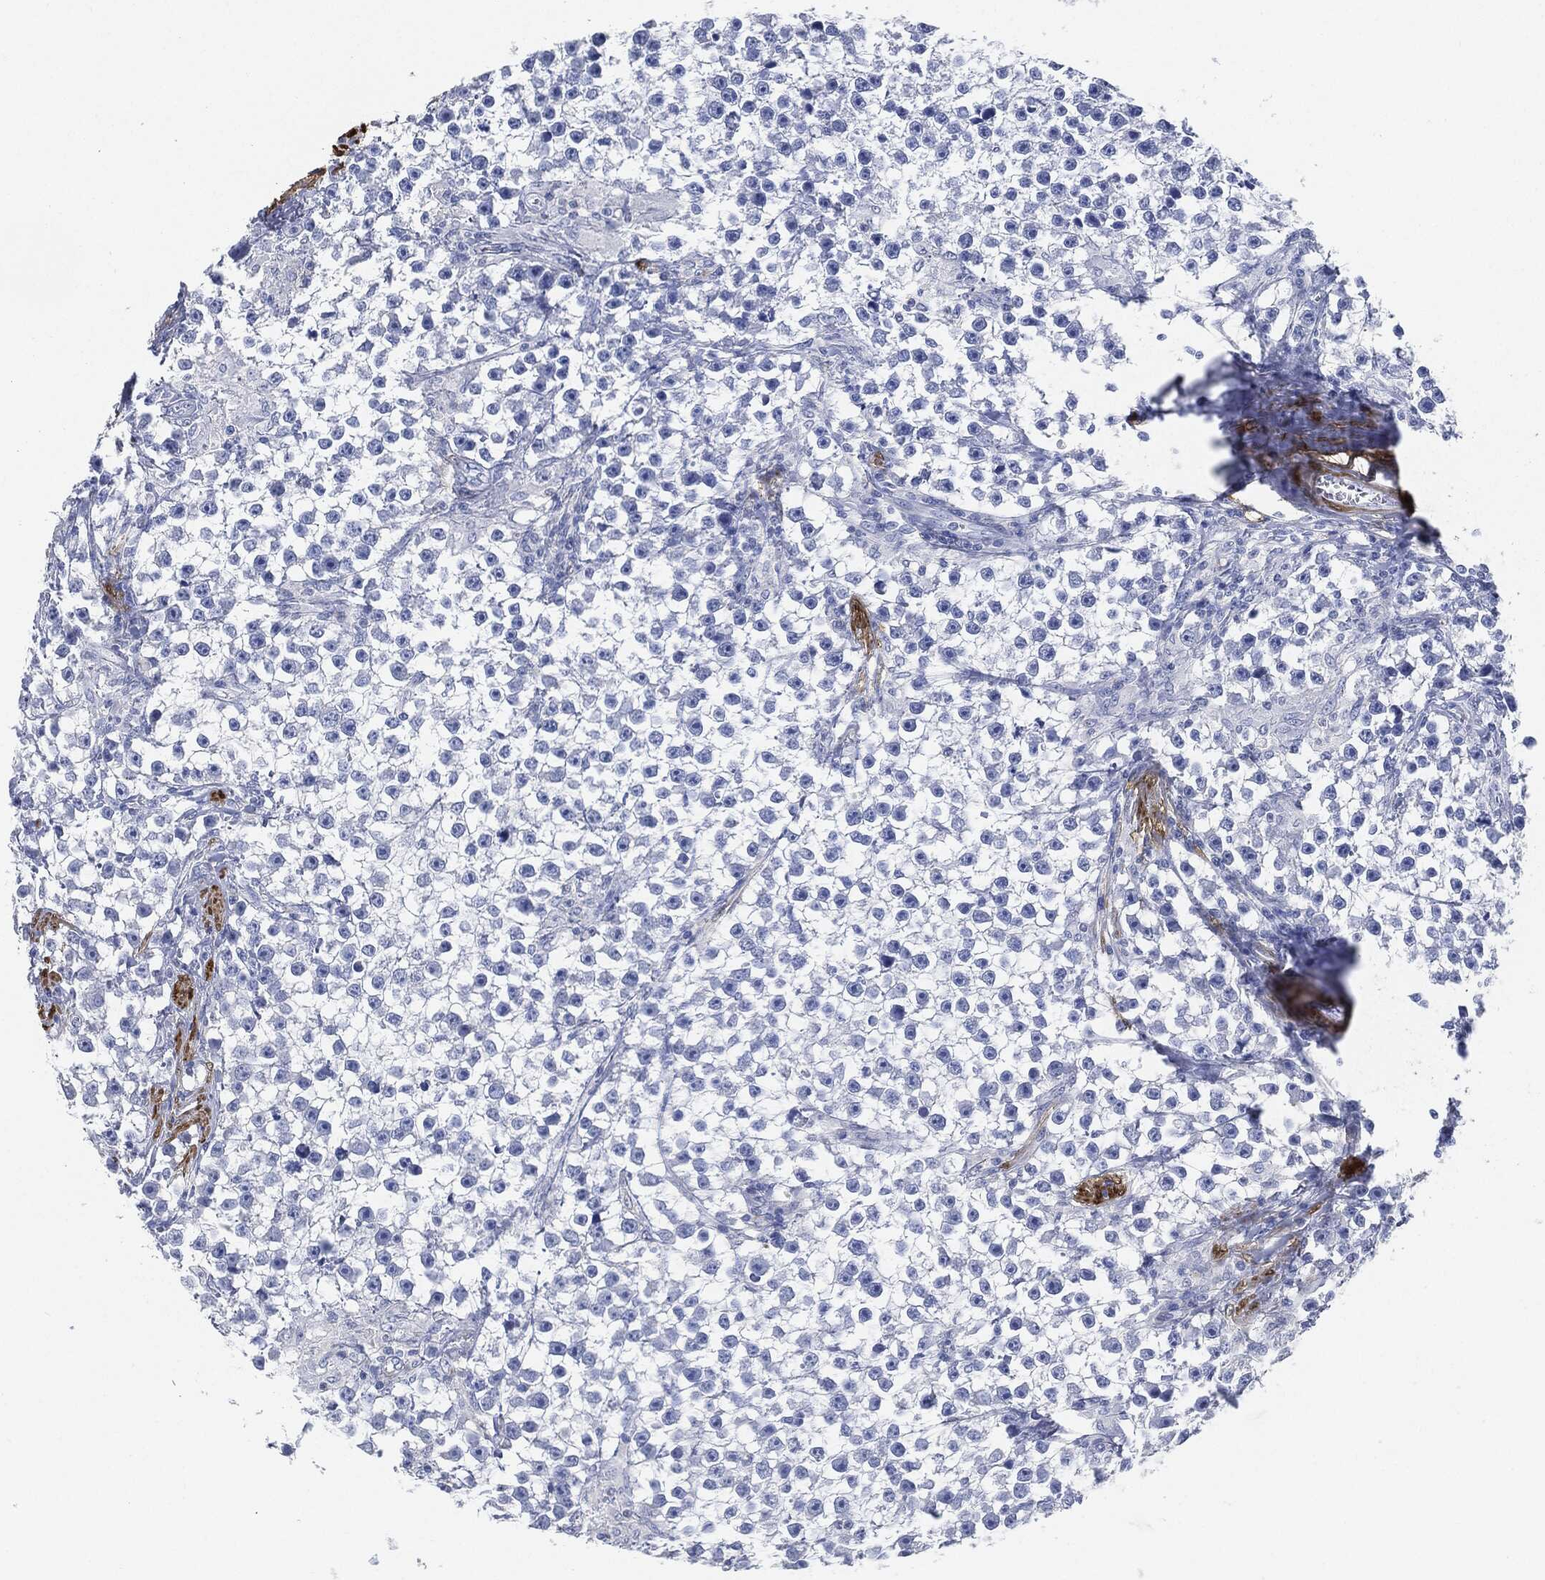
{"staining": {"intensity": "negative", "quantity": "none", "location": "none"}, "tissue": "testis cancer", "cell_type": "Tumor cells", "image_type": "cancer", "snomed": [{"axis": "morphology", "description": "Seminoma, NOS"}, {"axis": "topography", "description": "Testis"}], "caption": "Image shows no significant protein expression in tumor cells of testis seminoma.", "gene": "TAGLN", "patient": {"sex": "male", "age": 59}}